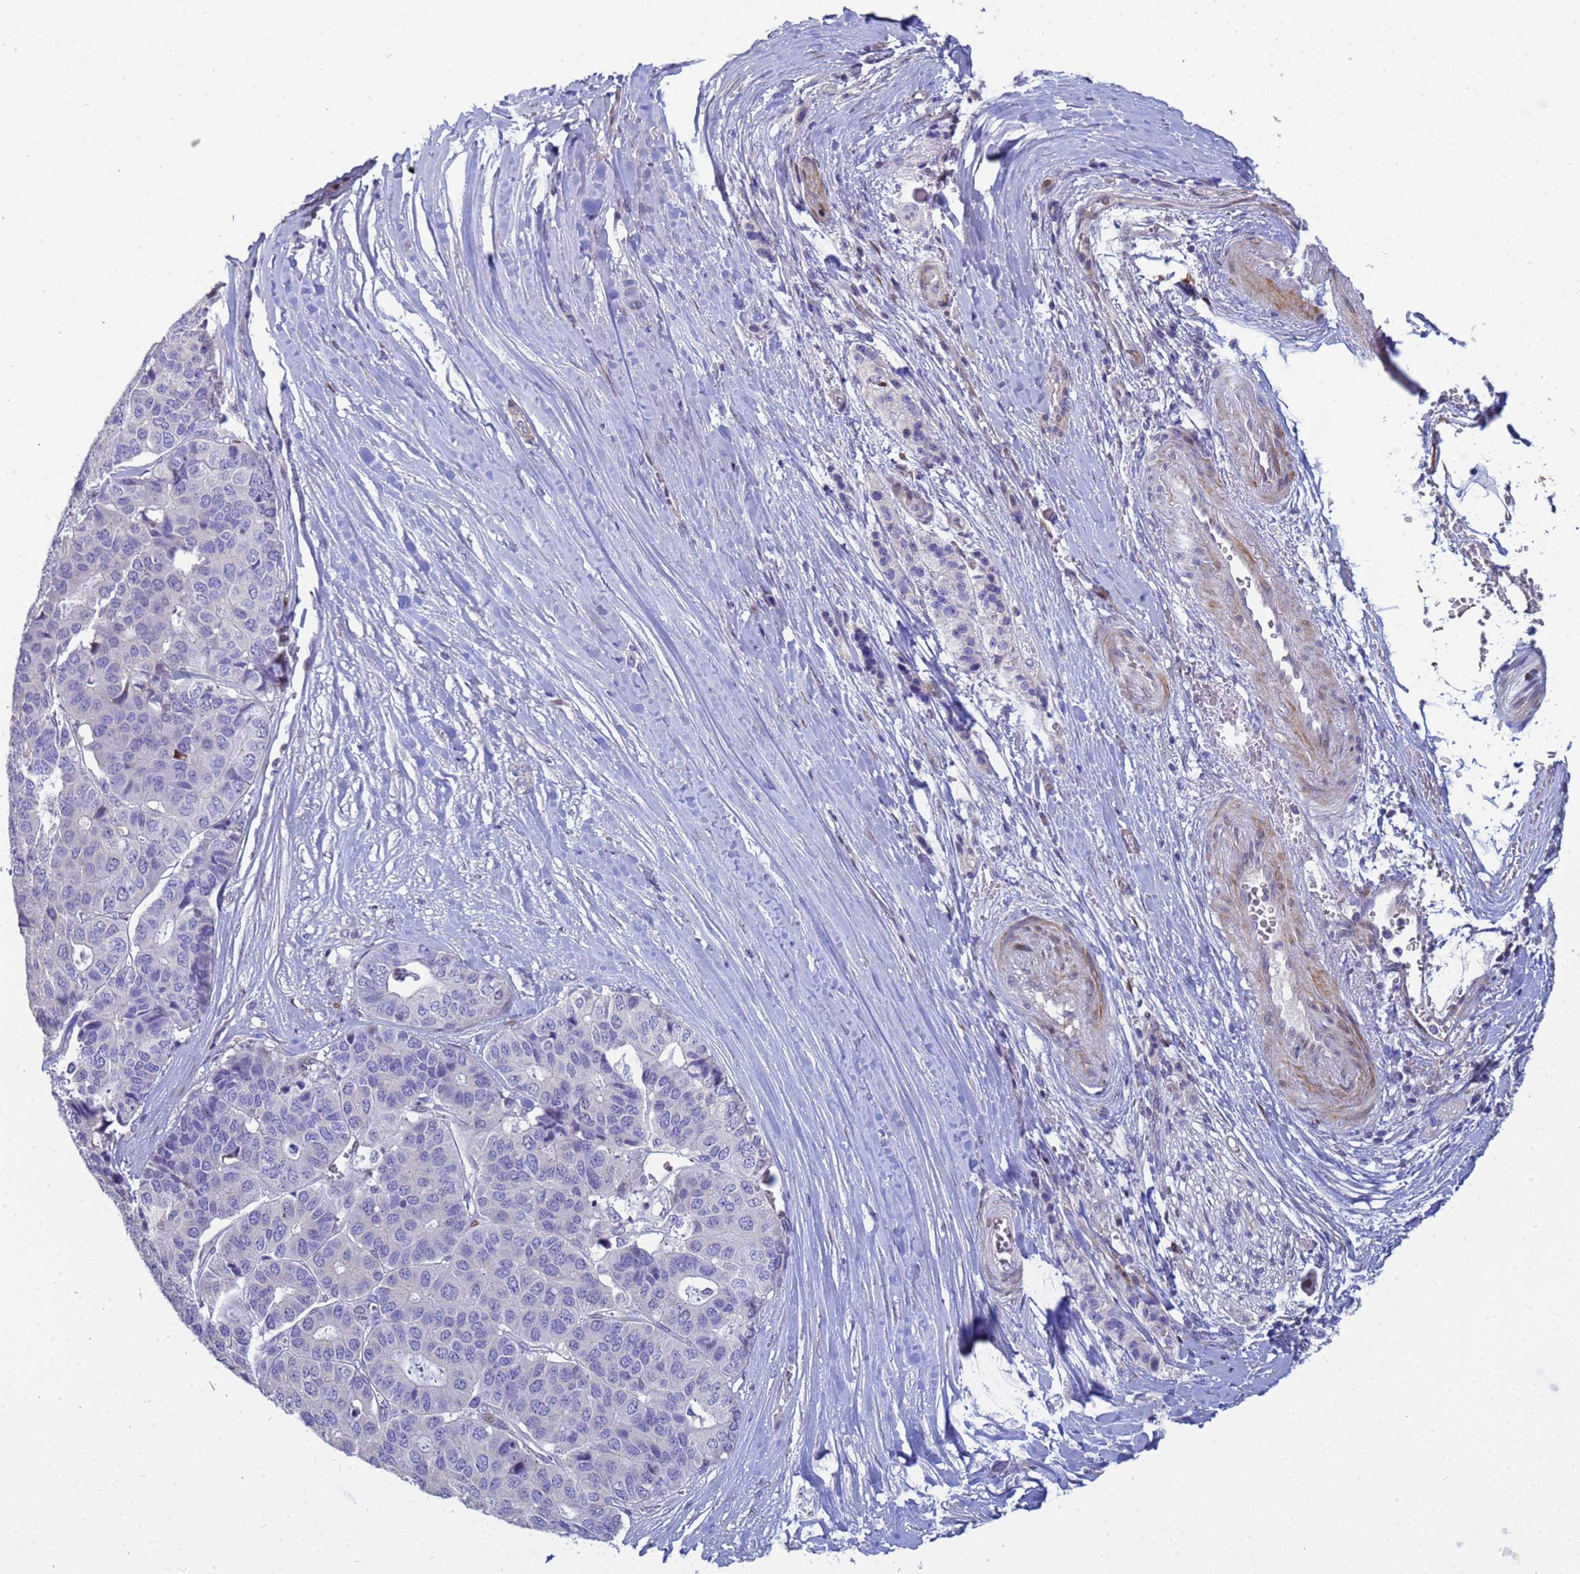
{"staining": {"intensity": "negative", "quantity": "none", "location": "none"}, "tissue": "pancreatic cancer", "cell_type": "Tumor cells", "image_type": "cancer", "snomed": [{"axis": "morphology", "description": "Adenocarcinoma, NOS"}, {"axis": "topography", "description": "Pancreas"}], "caption": "Photomicrograph shows no protein positivity in tumor cells of pancreatic cancer tissue. Brightfield microscopy of IHC stained with DAB (brown) and hematoxylin (blue), captured at high magnification.", "gene": "PPP6R1", "patient": {"sex": "male", "age": 50}}